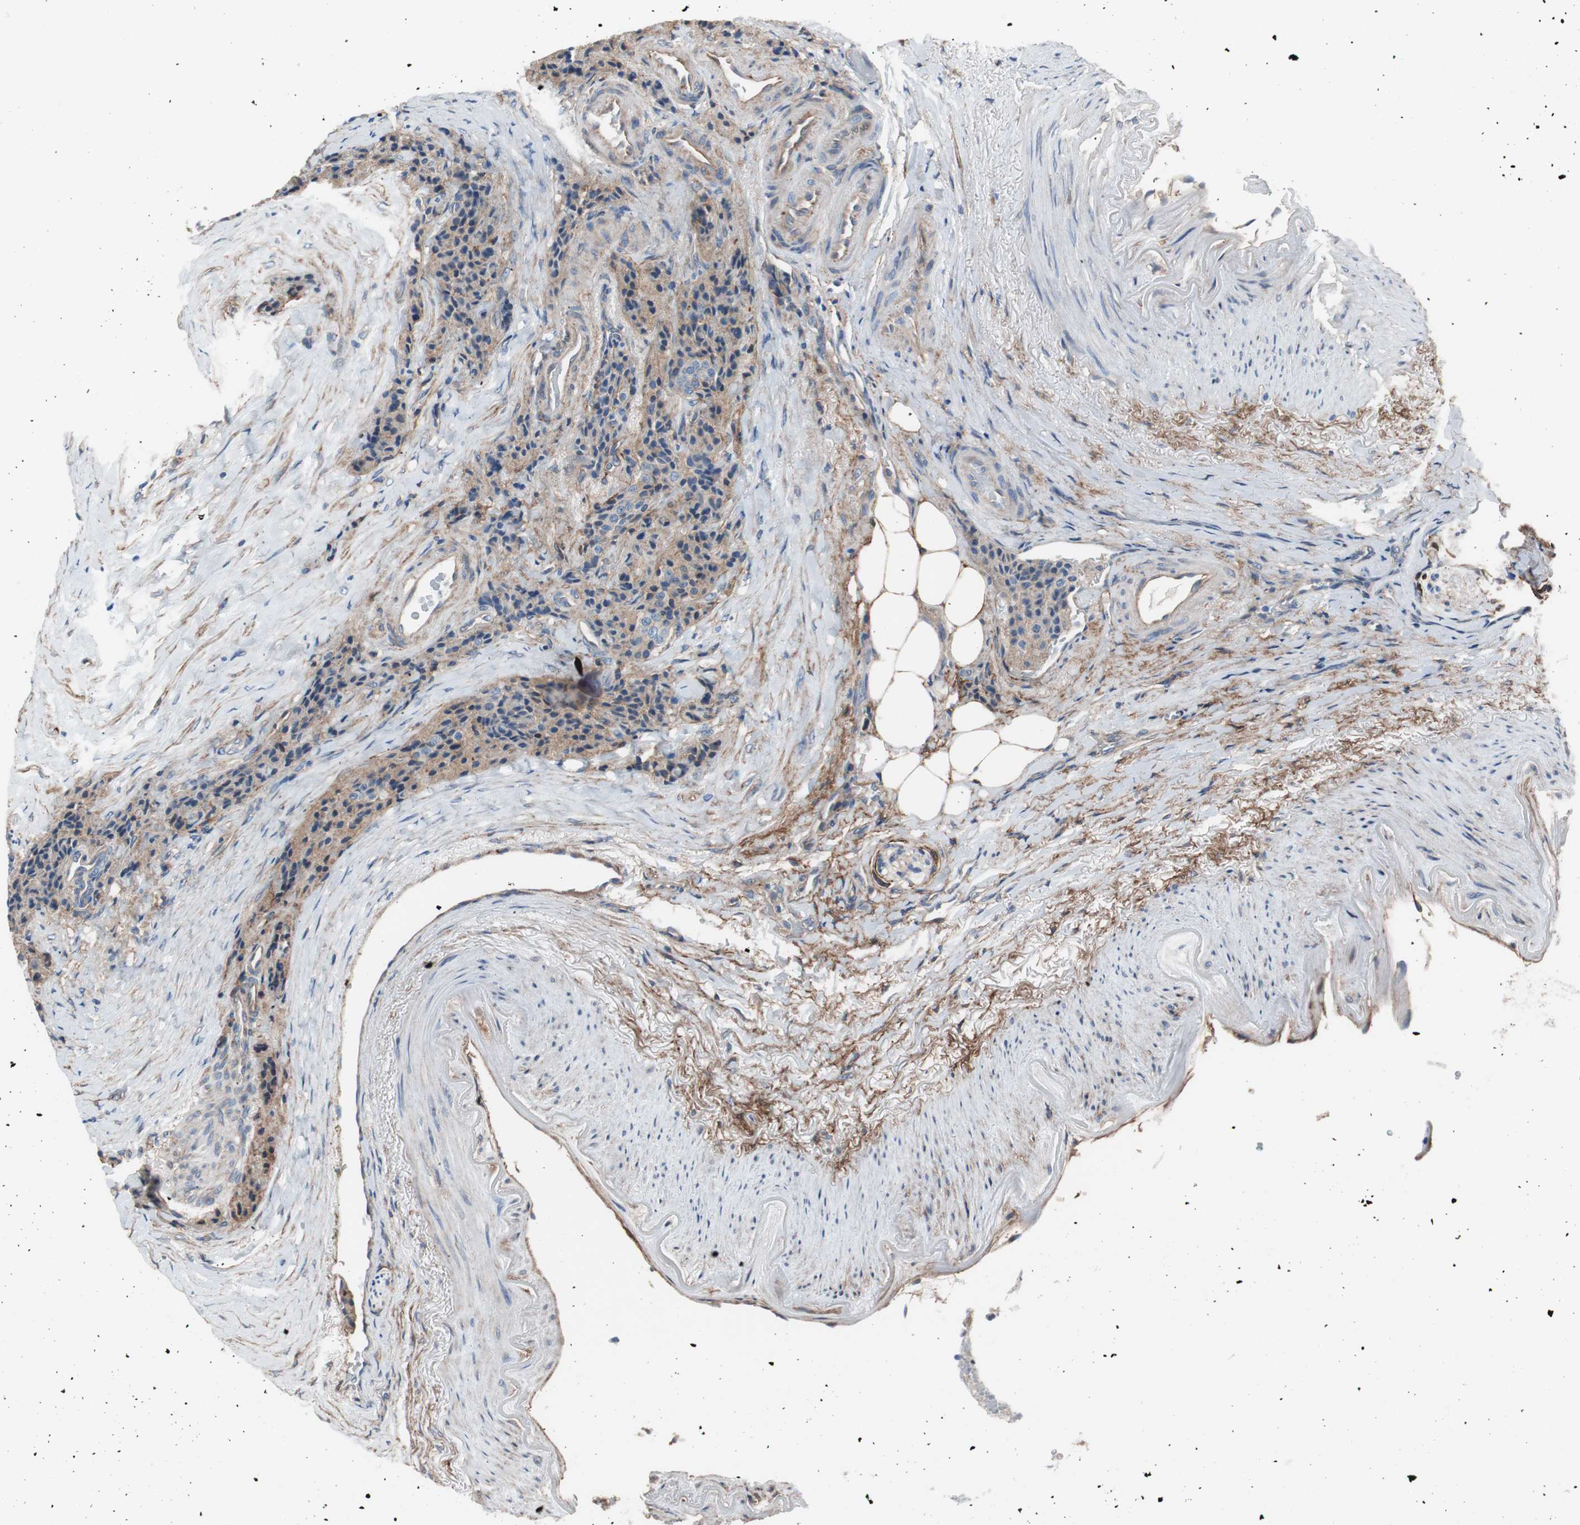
{"staining": {"intensity": "moderate", "quantity": ">75%", "location": "cytoplasmic/membranous"}, "tissue": "carcinoid", "cell_type": "Tumor cells", "image_type": "cancer", "snomed": [{"axis": "morphology", "description": "Carcinoid, malignant, NOS"}, {"axis": "topography", "description": "Colon"}], "caption": "Malignant carcinoid stained for a protein demonstrates moderate cytoplasmic/membranous positivity in tumor cells.", "gene": "CD81", "patient": {"sex": "female", "age": 61}}